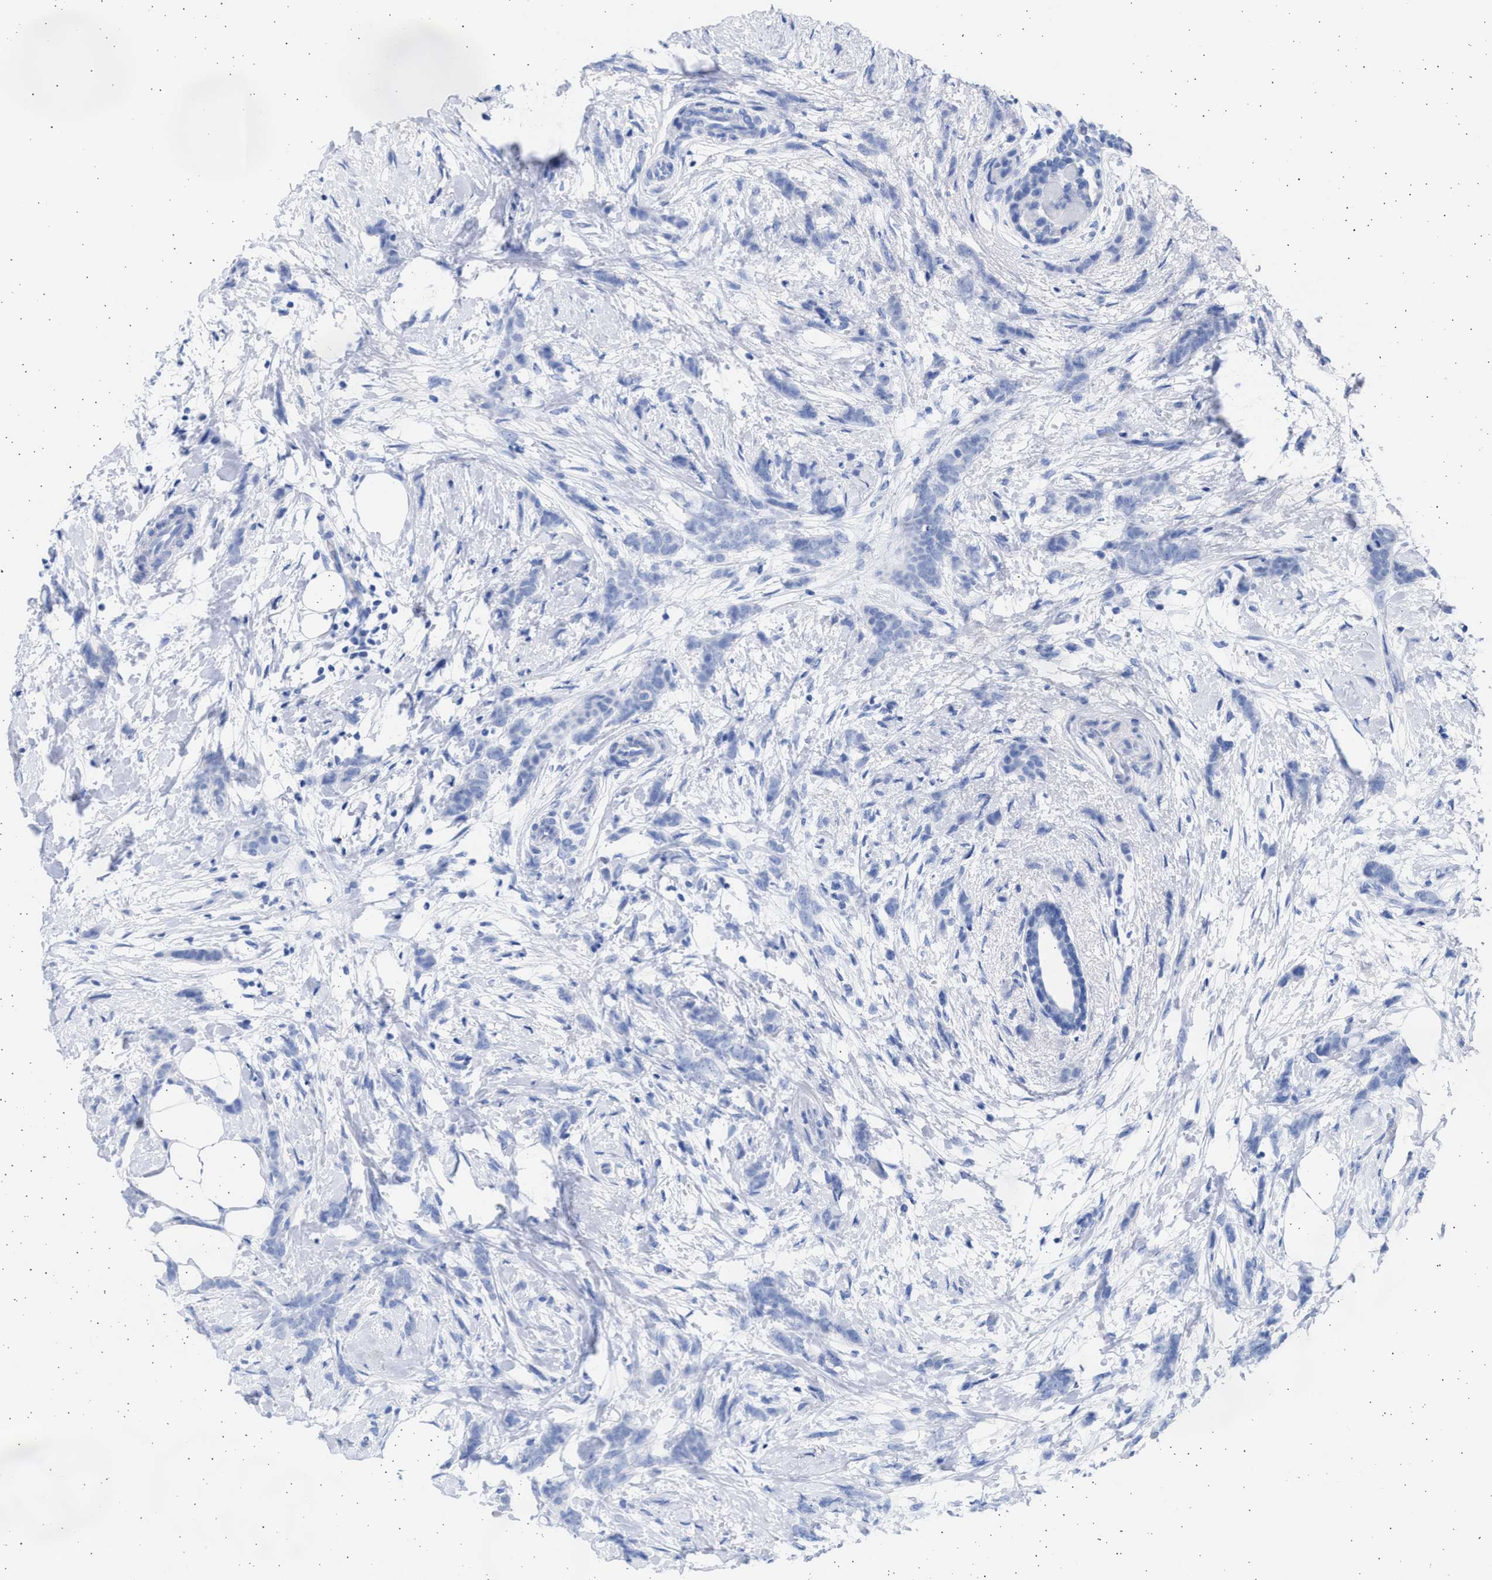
{"staining": {"intensity": "negative", "quantity": "none", "location": "none"}, "tissue": "breast cancer", "cell_type": "Tumor cells", "image_type": "cancer", "snomed": [{"axis": "morphology", "description": "Lobular carcinoma, in situ"}, {"axis": "morphology", "description": "Lobular carcinoma"}, {"axis": "topography", "description": "Breast"}], "caption": "Immunohistochemical staining of human breast cancer (lobular carcinoma in situ) reveals no significant expression in tumor cells.", "gene": "ALDOC", "patient": {"sex": "female", "age": 41}}